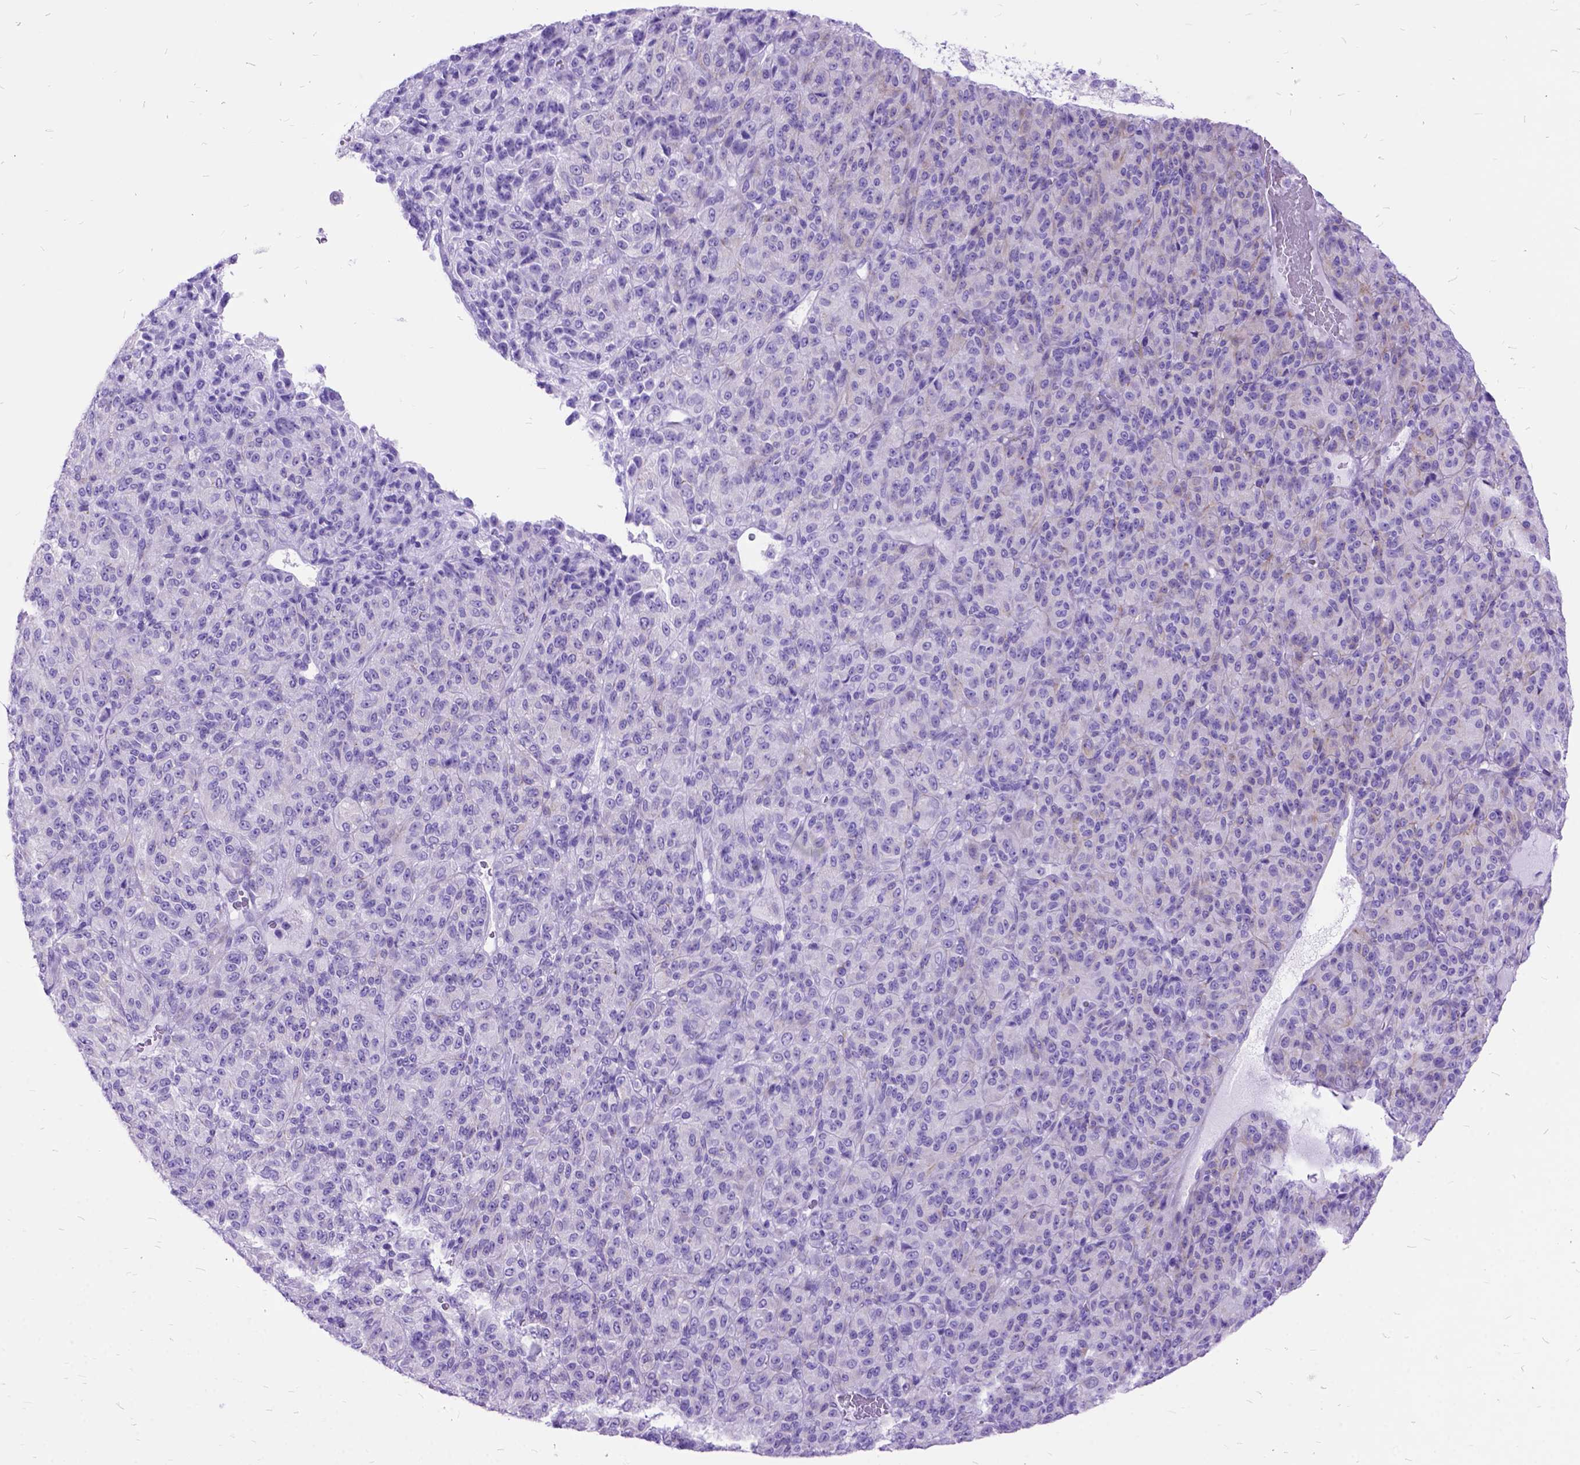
{"staining": {"intensity": "negative", "quantity": "none", "location": "none"}, "tissue": "melanoma", "cell_type": "Tumor cells", "image_type": "cancer", "snomed": [{"axis": "morphology", "description": "Malignant melanoma, Metastatic site"}, {"axis": "topography", "description": "Brain"}], "caption": "Tumor cells are negative for brown protein staining in melanoma. (Brightfield microscopy of DAB IHC at high magnification).", "gene": "DNAH2", "patient": {"sex": "female", "age": 56}}